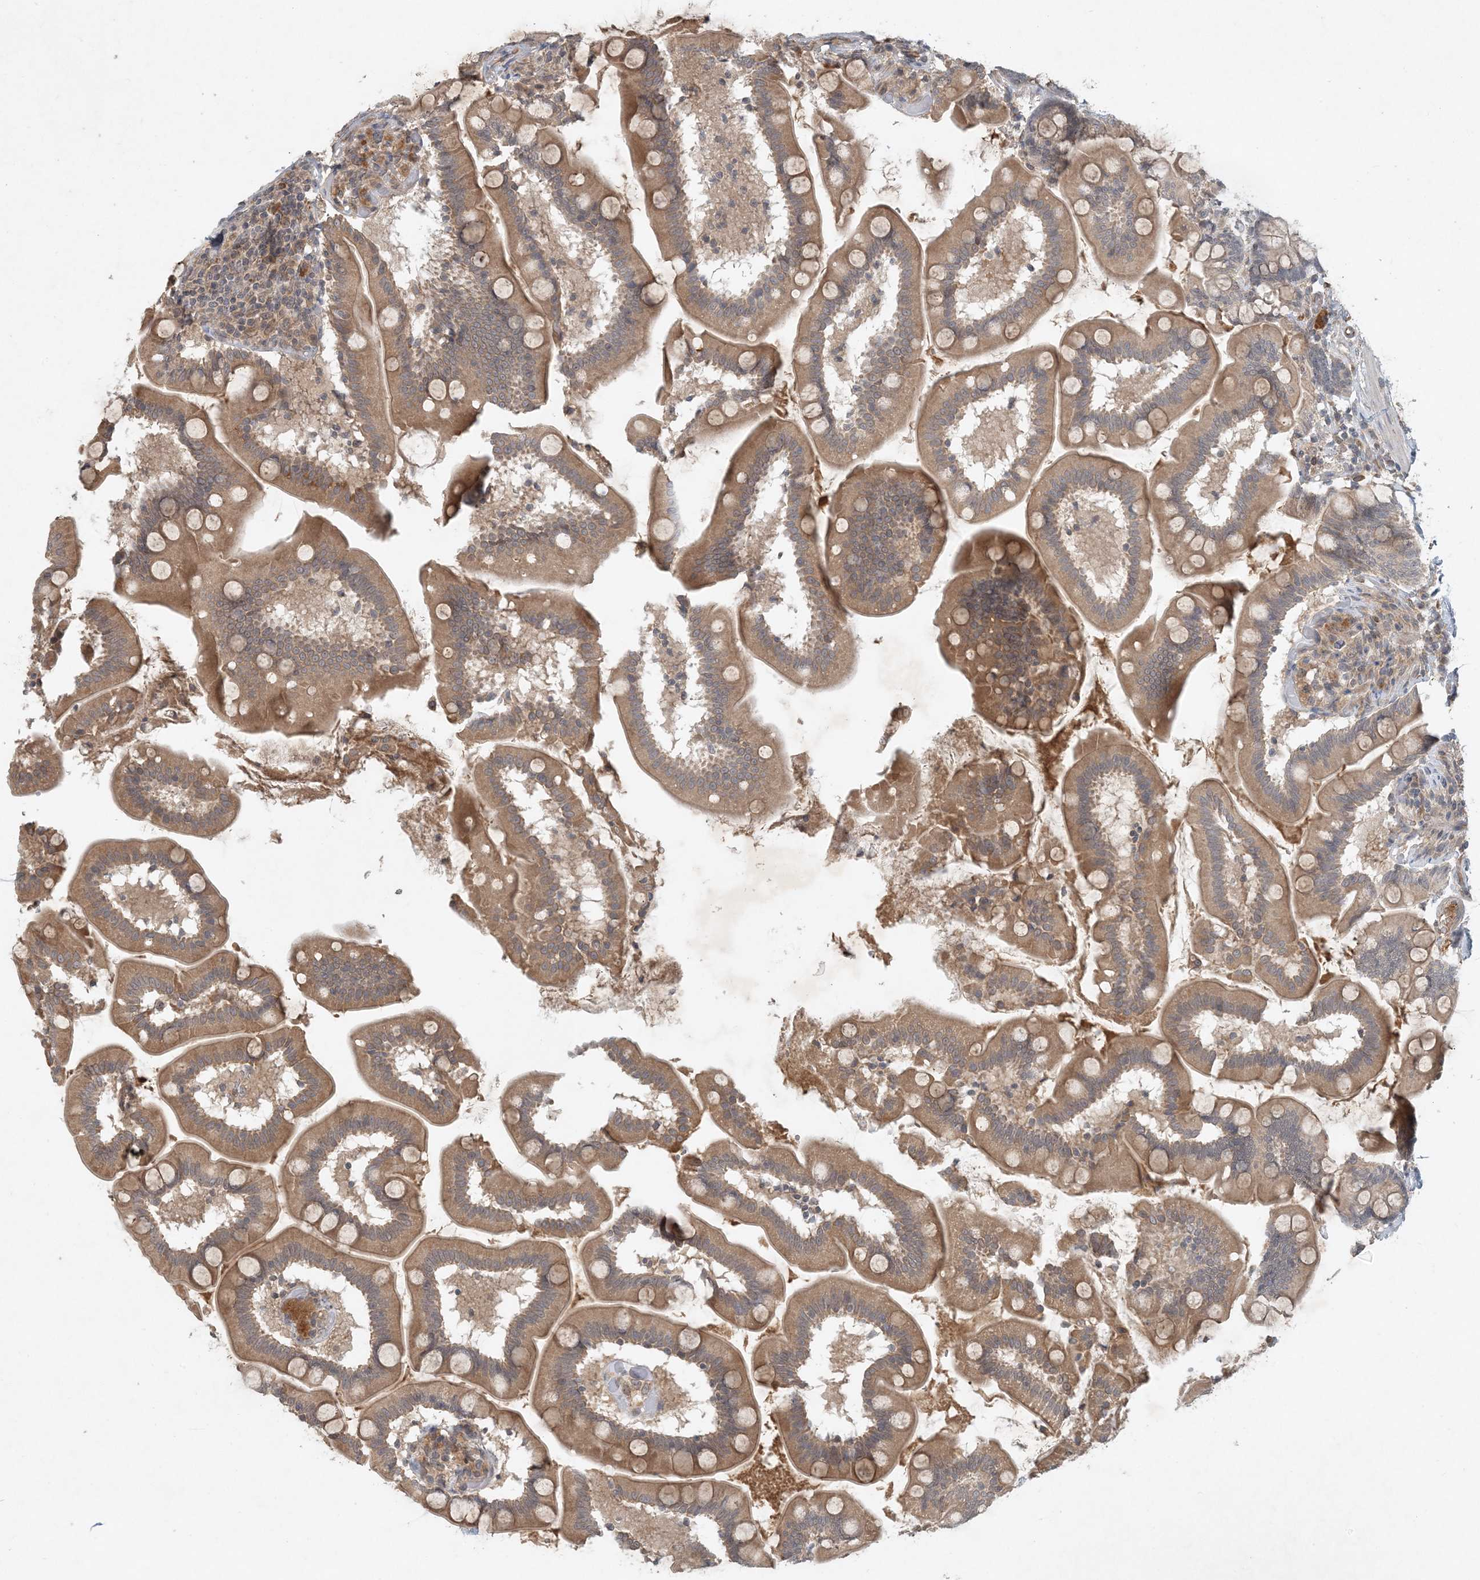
{"staining": {"intensity": "moderate", "quantity": ">75%", "location": "cytoplasmic/membranous"}, "tissue": "small intestine", "cell_type": "Glandular cells", "image_type": "normal", "snomed": [{"axis": "morphology", "description": "Normal tissue, NOS"}, {"axis": "topography", "description": "Small intestine"}], "caption": "Protein expression analysis of benign human small intestine reveals moderate cytoplasmic/membranous positivity in approximately >75% of glandular cells. (Brightfield microscopy of DAB IHC at high magnification).", "gene": "ZCCHC4", "patient": {"sex": "female", "age": 64}}